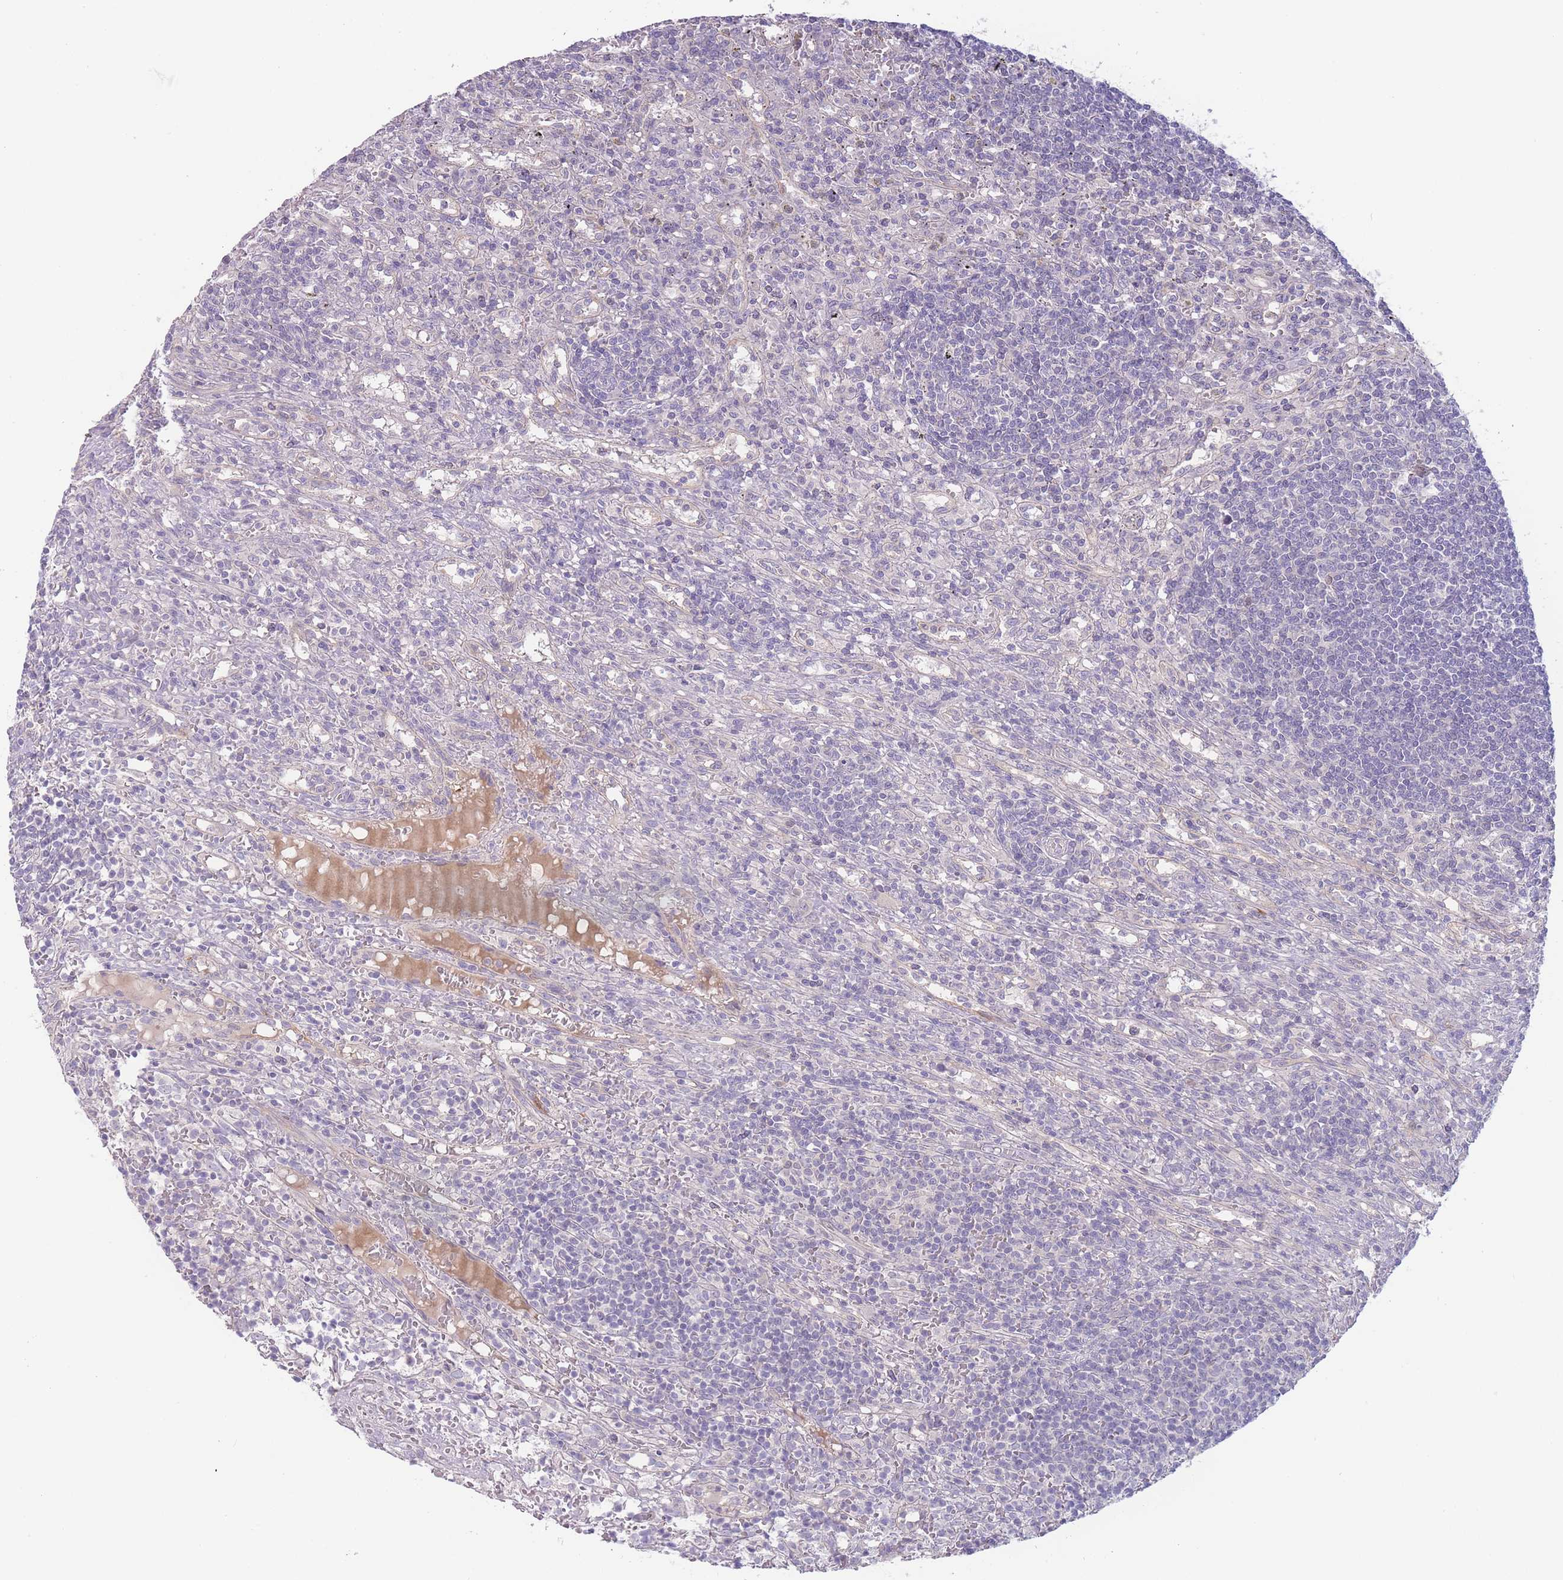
{"staining": {"intensity": "negative", "quantity": "none", "location": "none"}, "tissue": "lymphoma", "cell_type": "Tumor cells", "image_type": "cancer", "snomed": [{"axis": "morphology", "description": "Malignant lymphoma, non-Hodgkin's type, Low grade"}, {"axis": "topography", "description": "Spleen"}], "caption": "This is an immunohistochemistry image of lymphoma. There is no staining in tumor cells.", "gene": "SPHKAP", "patient": {"sex": "male", "age": 76}}